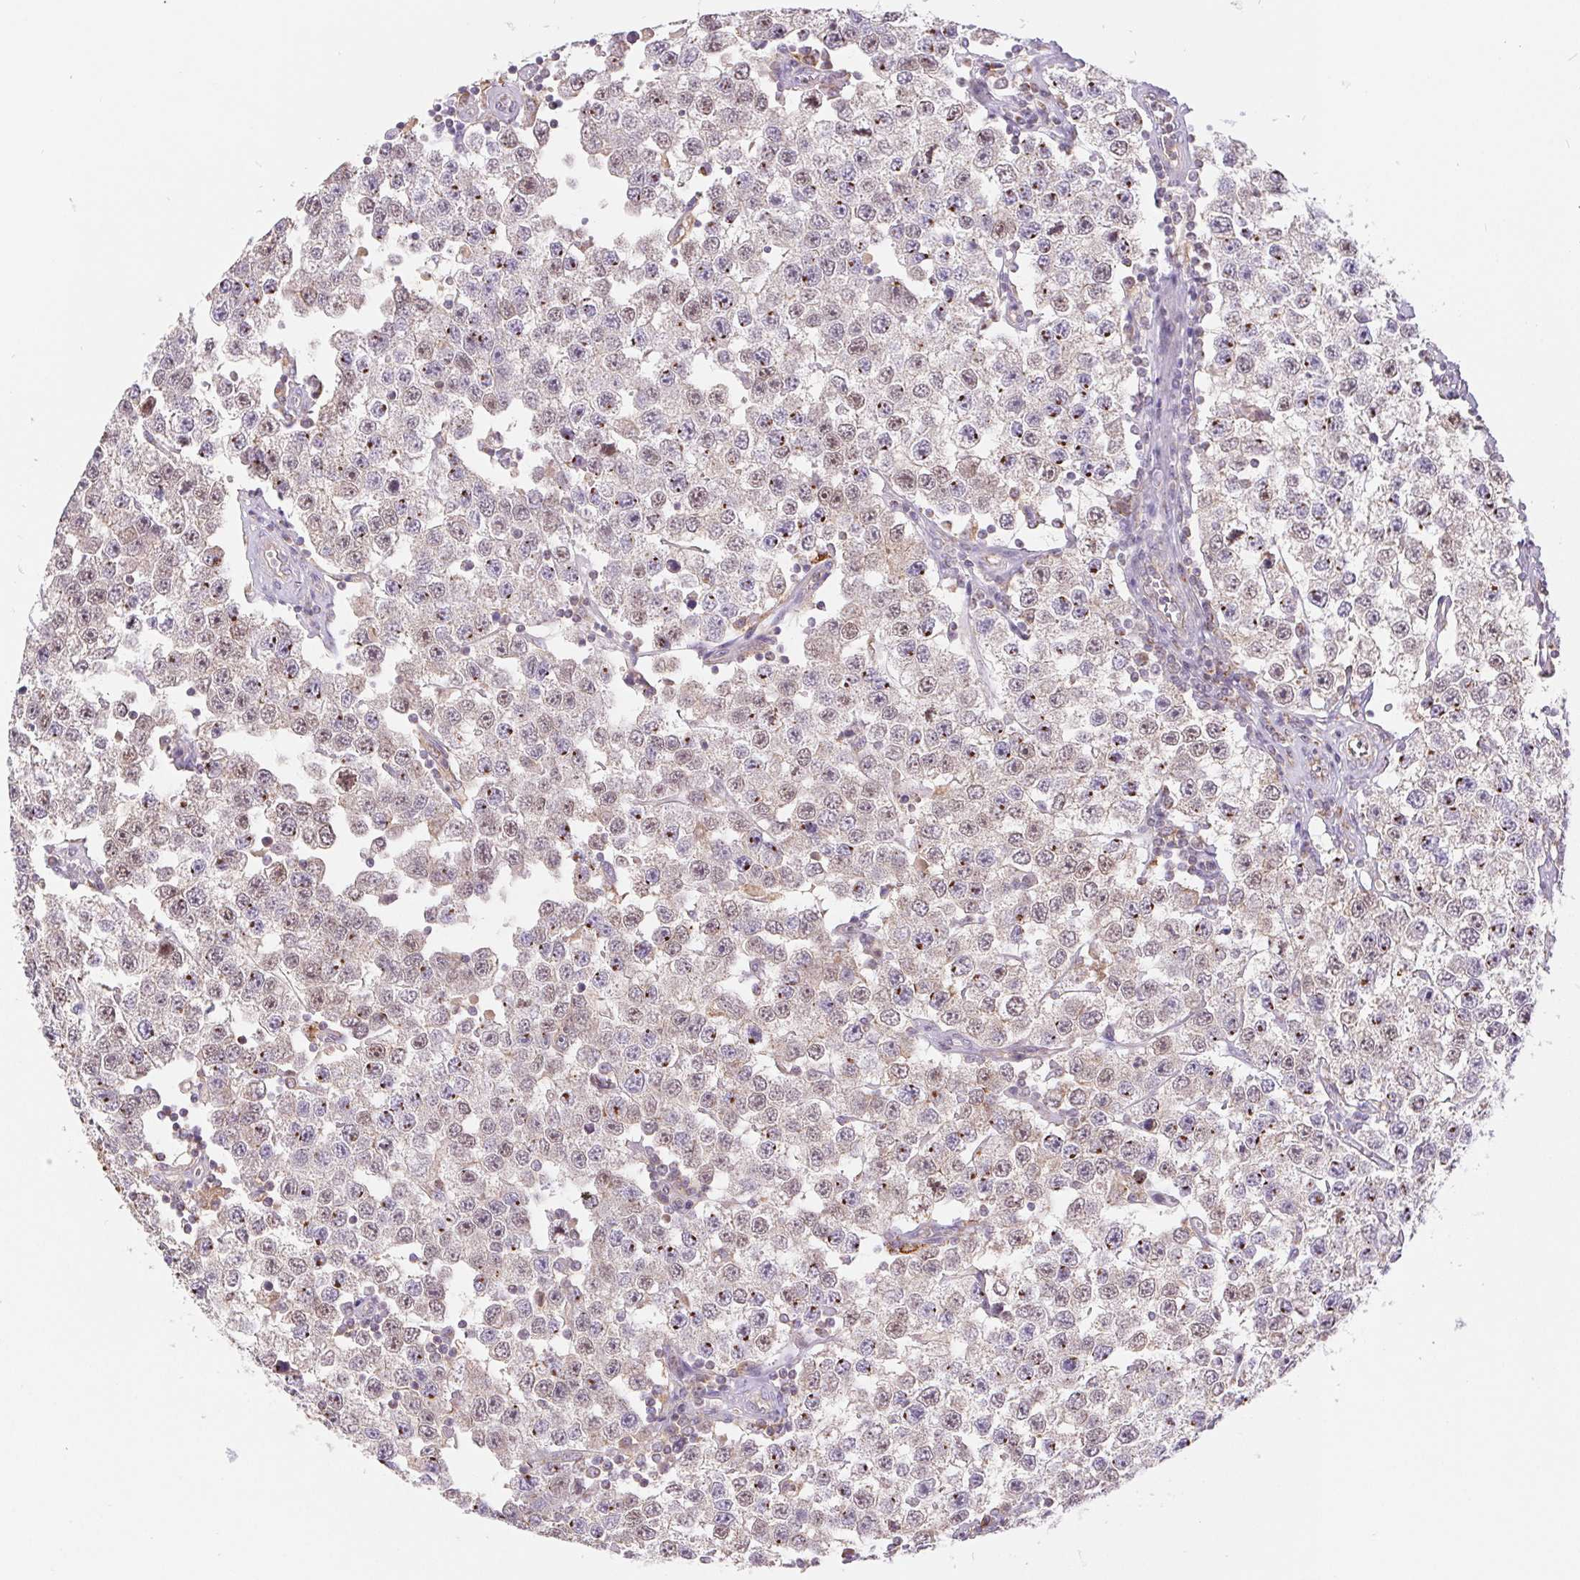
{"staining": {"intensity": "weak", "quantity": "25%-75%", "location": "nuclear"}, "tissue": "testis cancer", "cell_type": "Tumor cells", "image_type": "cancer", "snomed": [{"axis": "morphology", "description": "Seminoma, NOS"}, {"axis": "topography", "description": "Testis"}], "caption": "DAB (3,3'-diaminobenzidine) immunohistochemical staining of testis seminoma exhibits weak nuclear protein expression in about 25%-75% of tumor cells.", "gene": "EMC6", "patient": {"sex": "male", "age": 34}}